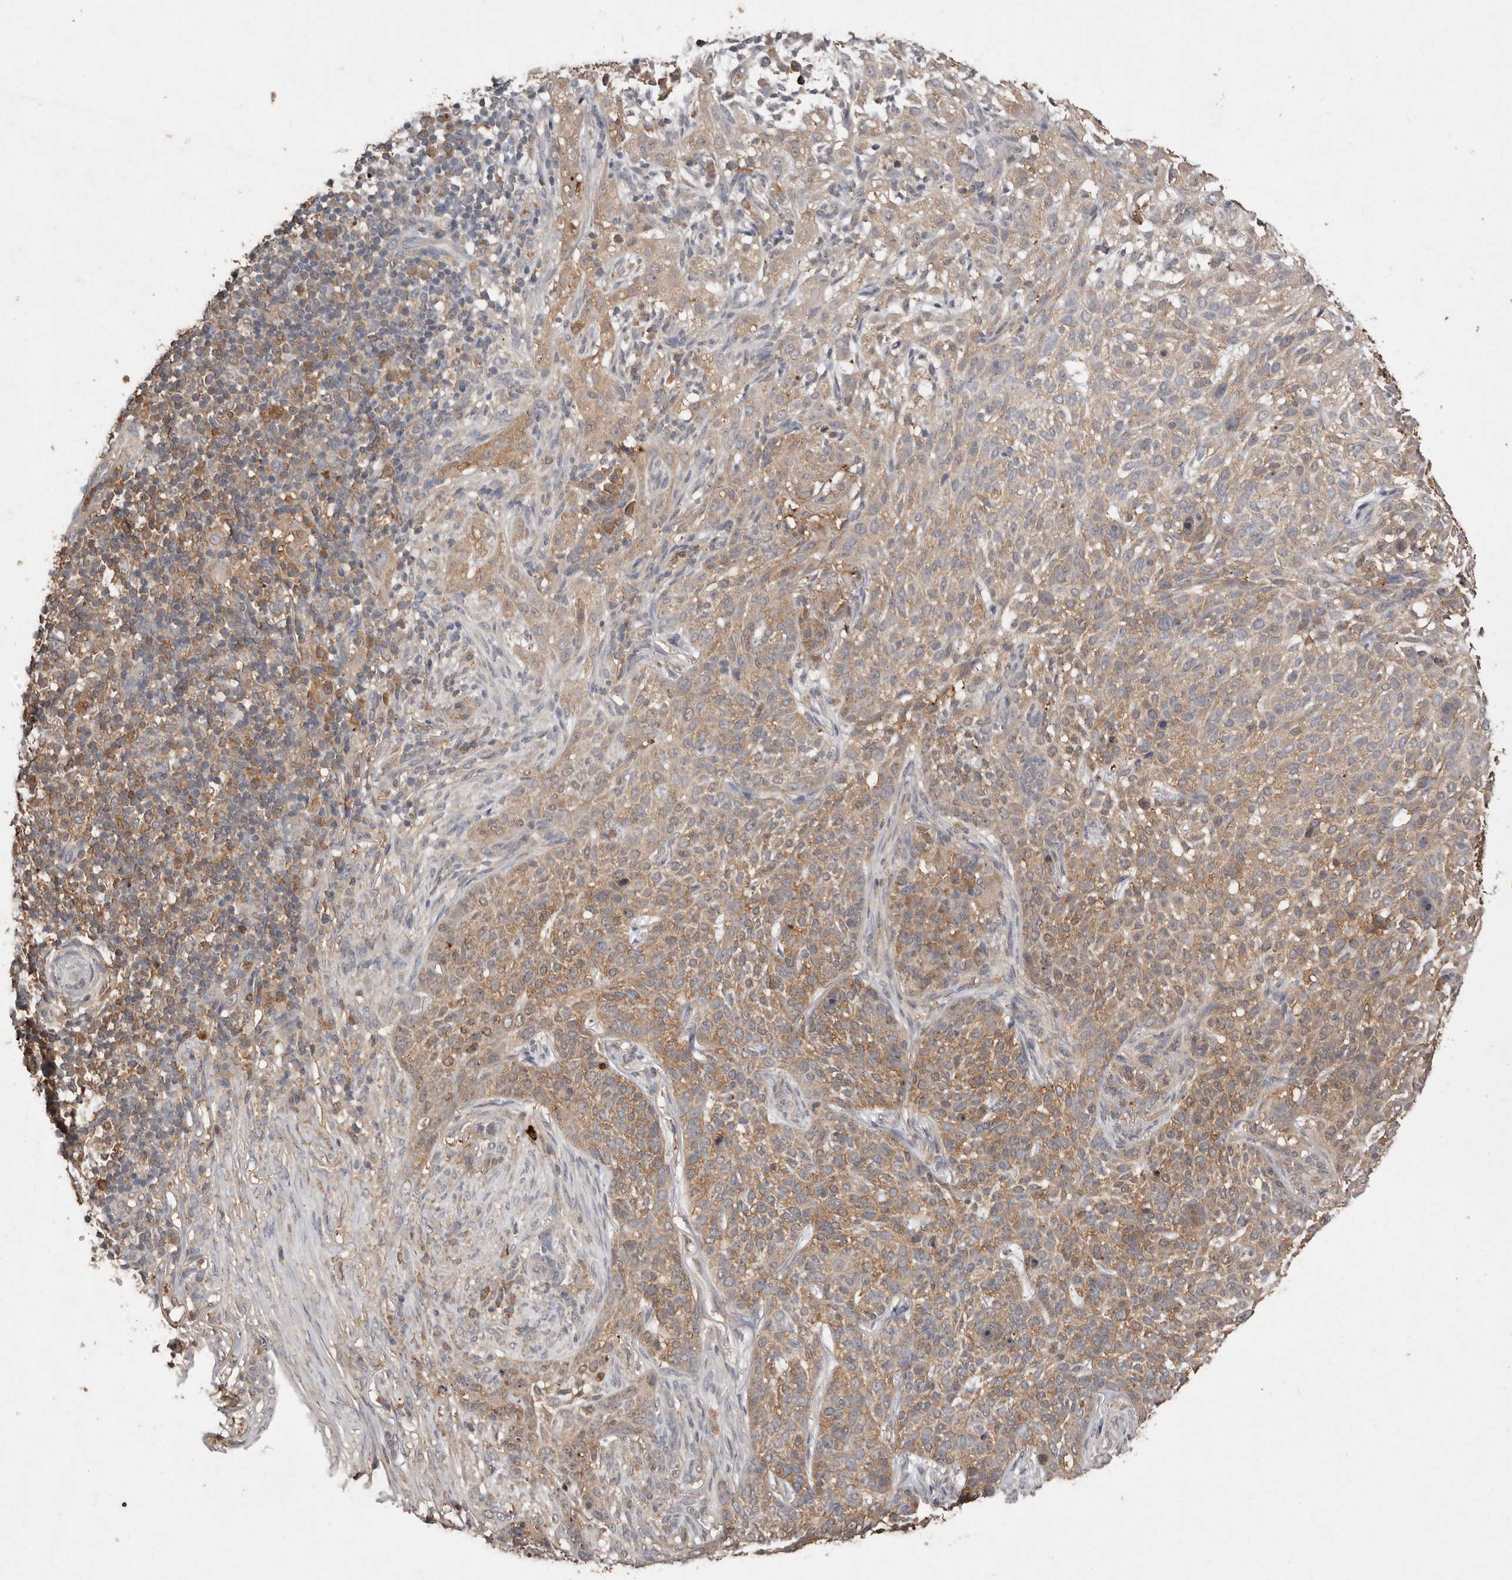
{"staining": {"intensity": "moderate", "quantity": ">75%", "location": "cytoplasmic/membranous"}, "tissue": "skin cancer", "cell_type": "Tumor cells", "image_type": "cancer", "snomed": [{"axis": "morphology", "description": "Basal cell carcinoma"}, {"axis": "topography", "description": "Skin"}], "caption": "Brown immunohistochemical staining in skin cancer exhibits moderate cytoplasmic/membranous staining in approximately >75% of tumor cells.", "gene": "EDEM1", "patient": {"sex": "female", "age": 64}}